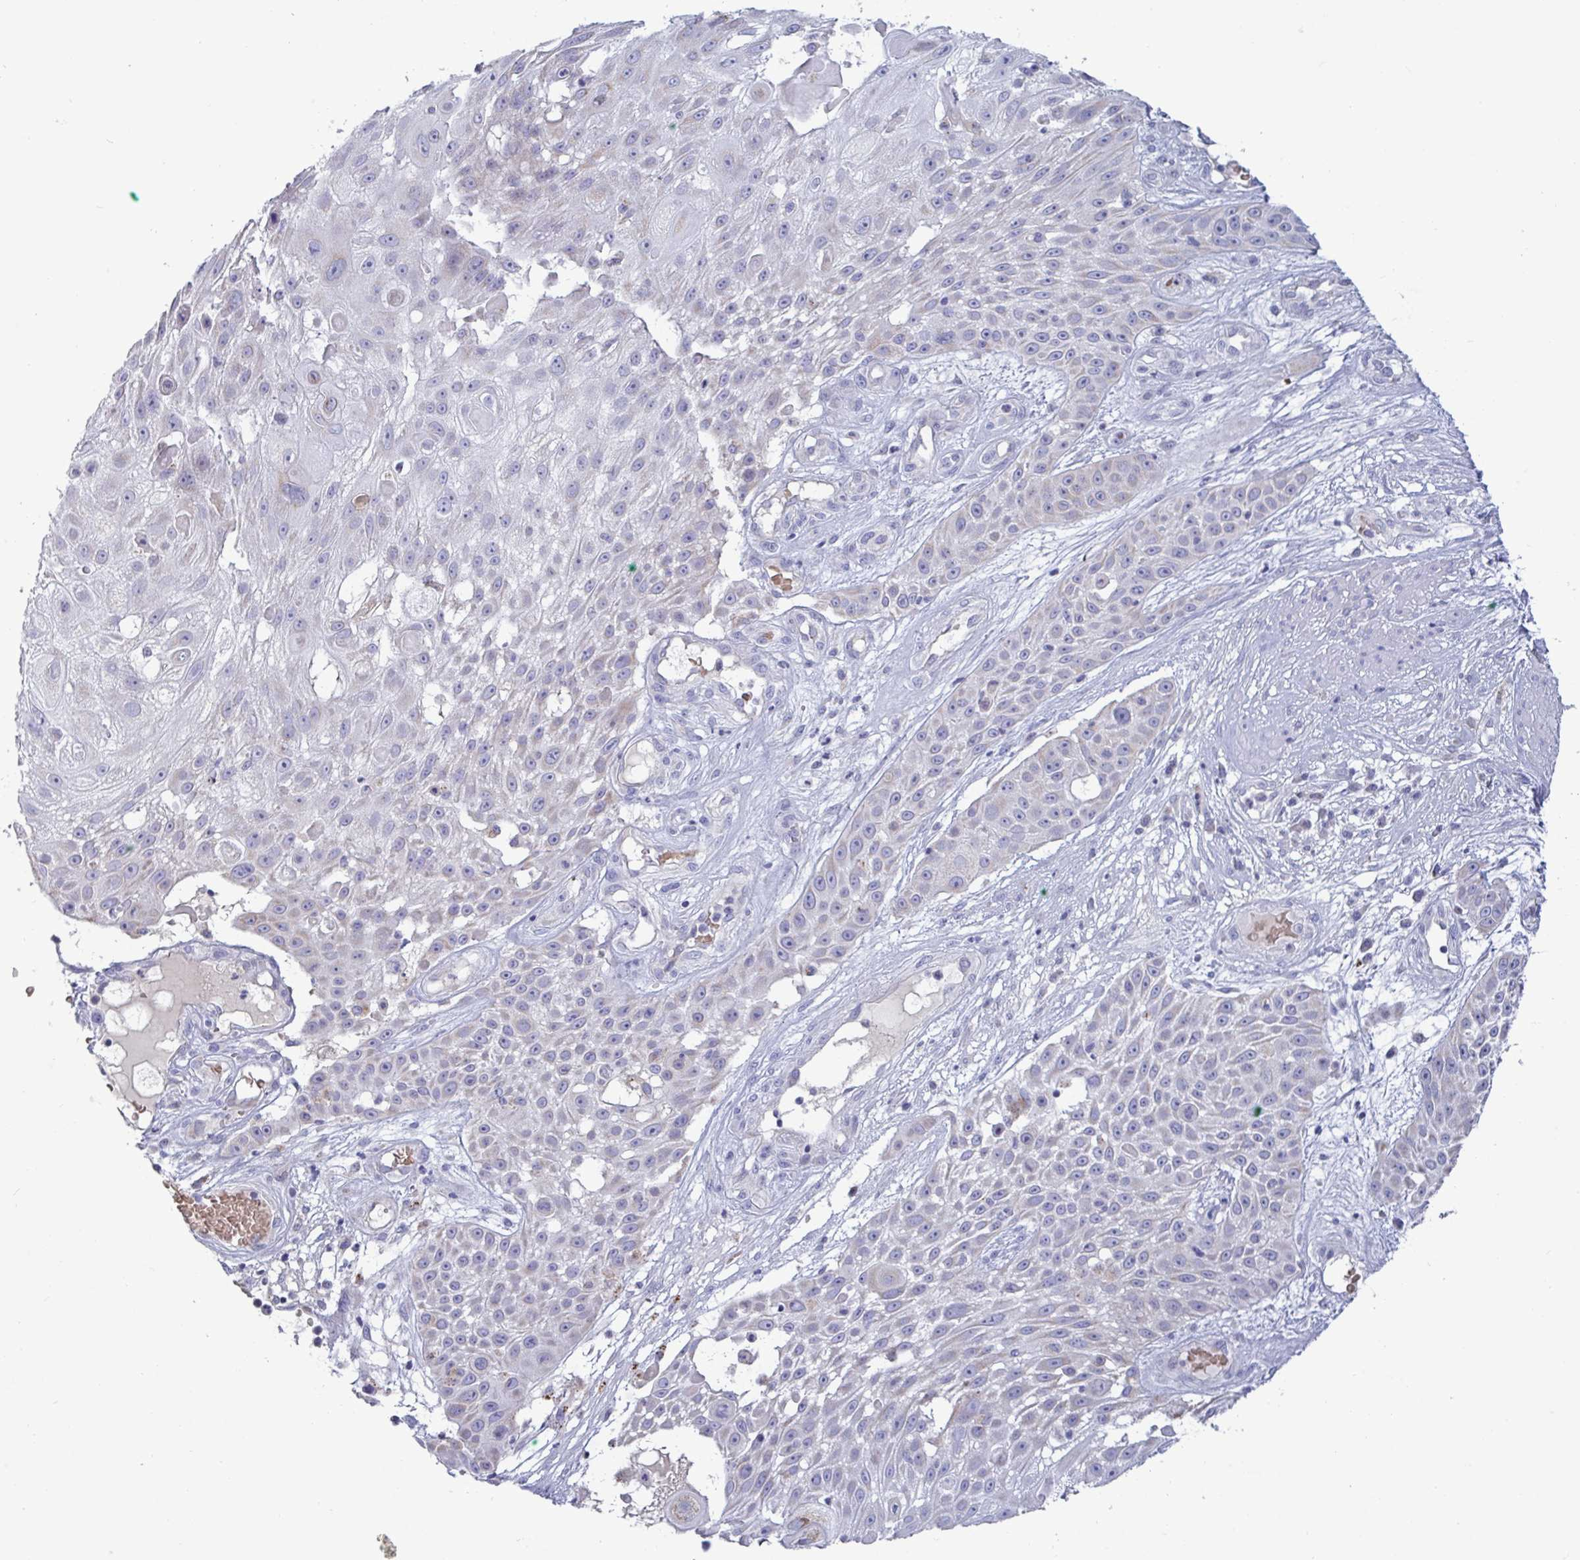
{"staining": {"intensity": "negative", "quantity": "none", "location": "none"}, "tissue": "skin cancer", "cell_type": "Tumor cells", "image_type": "cancer", "snomed": [{"axis": "morphology", "description": "Squamous cell carcinoma, NOS"}, {"axis": "topography", "description": "Skin"}], "caption": "High power microscopy micrograph of an immunohistochemistry (IHC) histopathology image of skin cancer (squamous cell carcinoma), revealing no significant positivity in tumor cells.", "gene": "TAS2R38", "patient": {"sex": "female", "age": 86}}